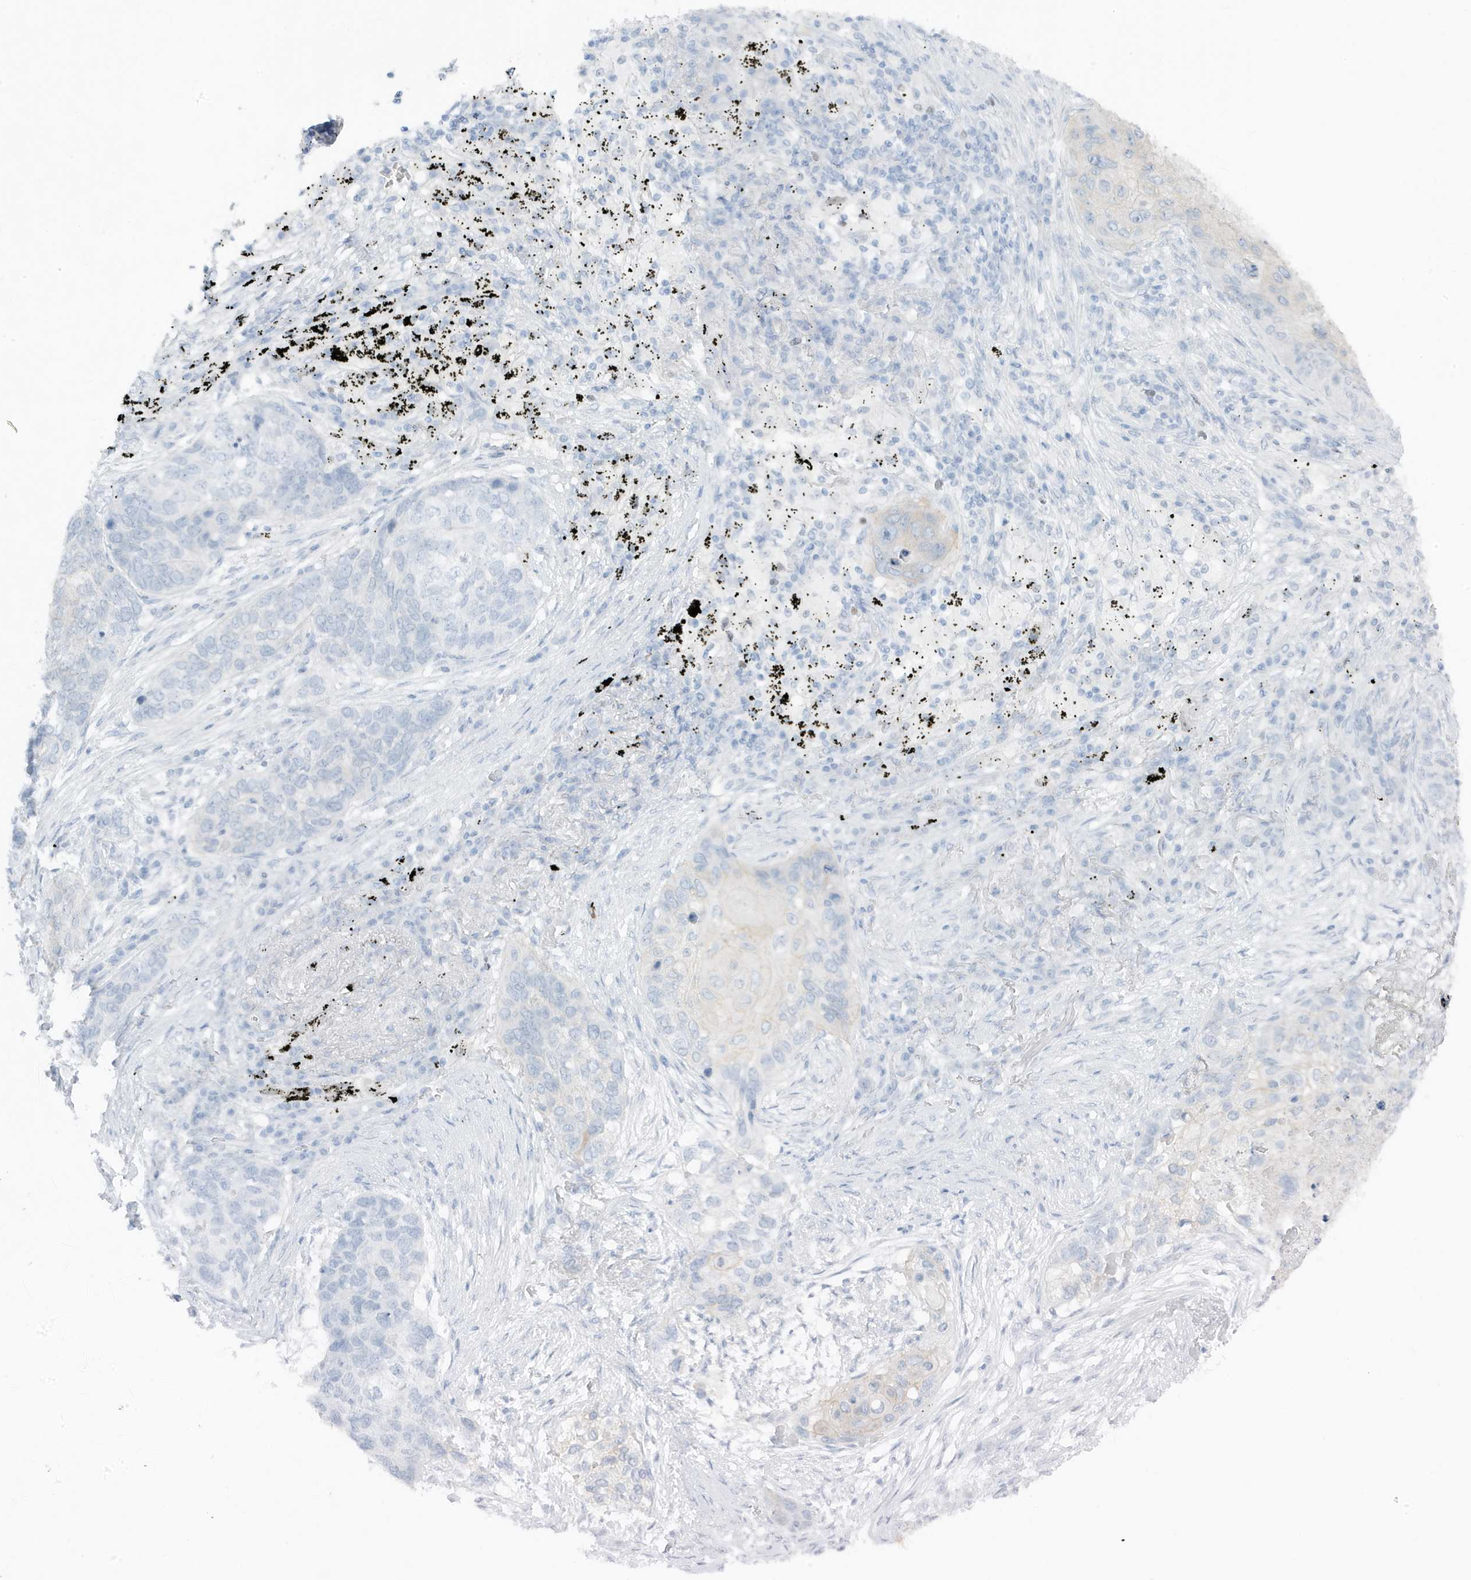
{"staining": {"intensity": "negative", "quantity": "none", "location": "none"}, "tissue": "lung cancer", "cell_type": "Tumor cells", "image_type": "cancer", "snomed": [{"axis": "morphology", "description": "Squamous cell carcinoma, NOS"}, {"axis": "topography", "description": "Lung"}], "caption": "Tumor cells show no significant protein expression in lung cancer.", "gene": "ZFP64", "patient": {"sex": "female", "age": 63}}